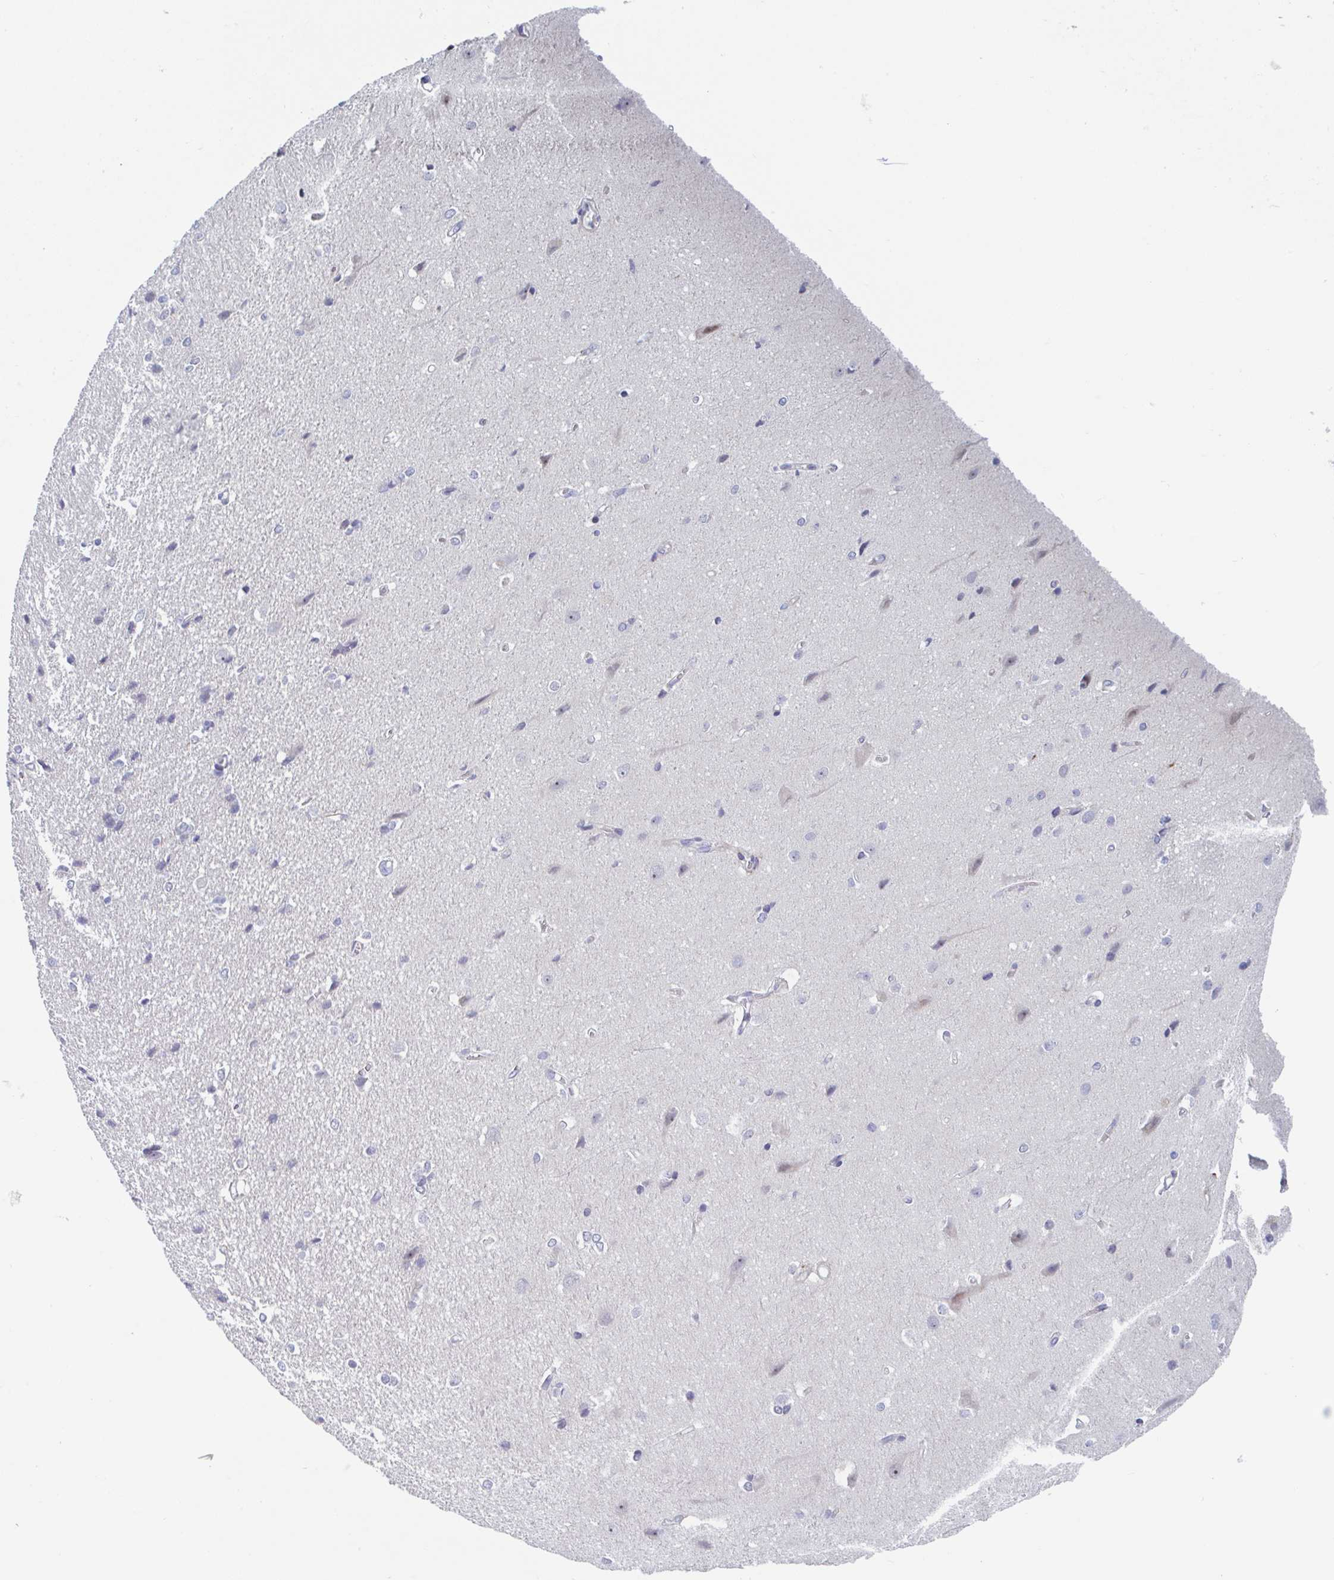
{"staining": {"intensity": "negative", "quantity": "none", "location": "none"}, "tissue": "cerebral cortex", "cell_type": "Endothelial cells", "image_type": "normal", "snomed": [{"axis": "morphology", "description": "Normal tissue, NOS"}, {"axis": "topography", "description": "Cerebral cortex"}], "caption": "DAB immunohistochemical staining of unremarkable cerebral cortex demonstrates no significant expression in endothelial cells.", "gene": "DUXA", "patient": {"sex": "male", "age": 37}}